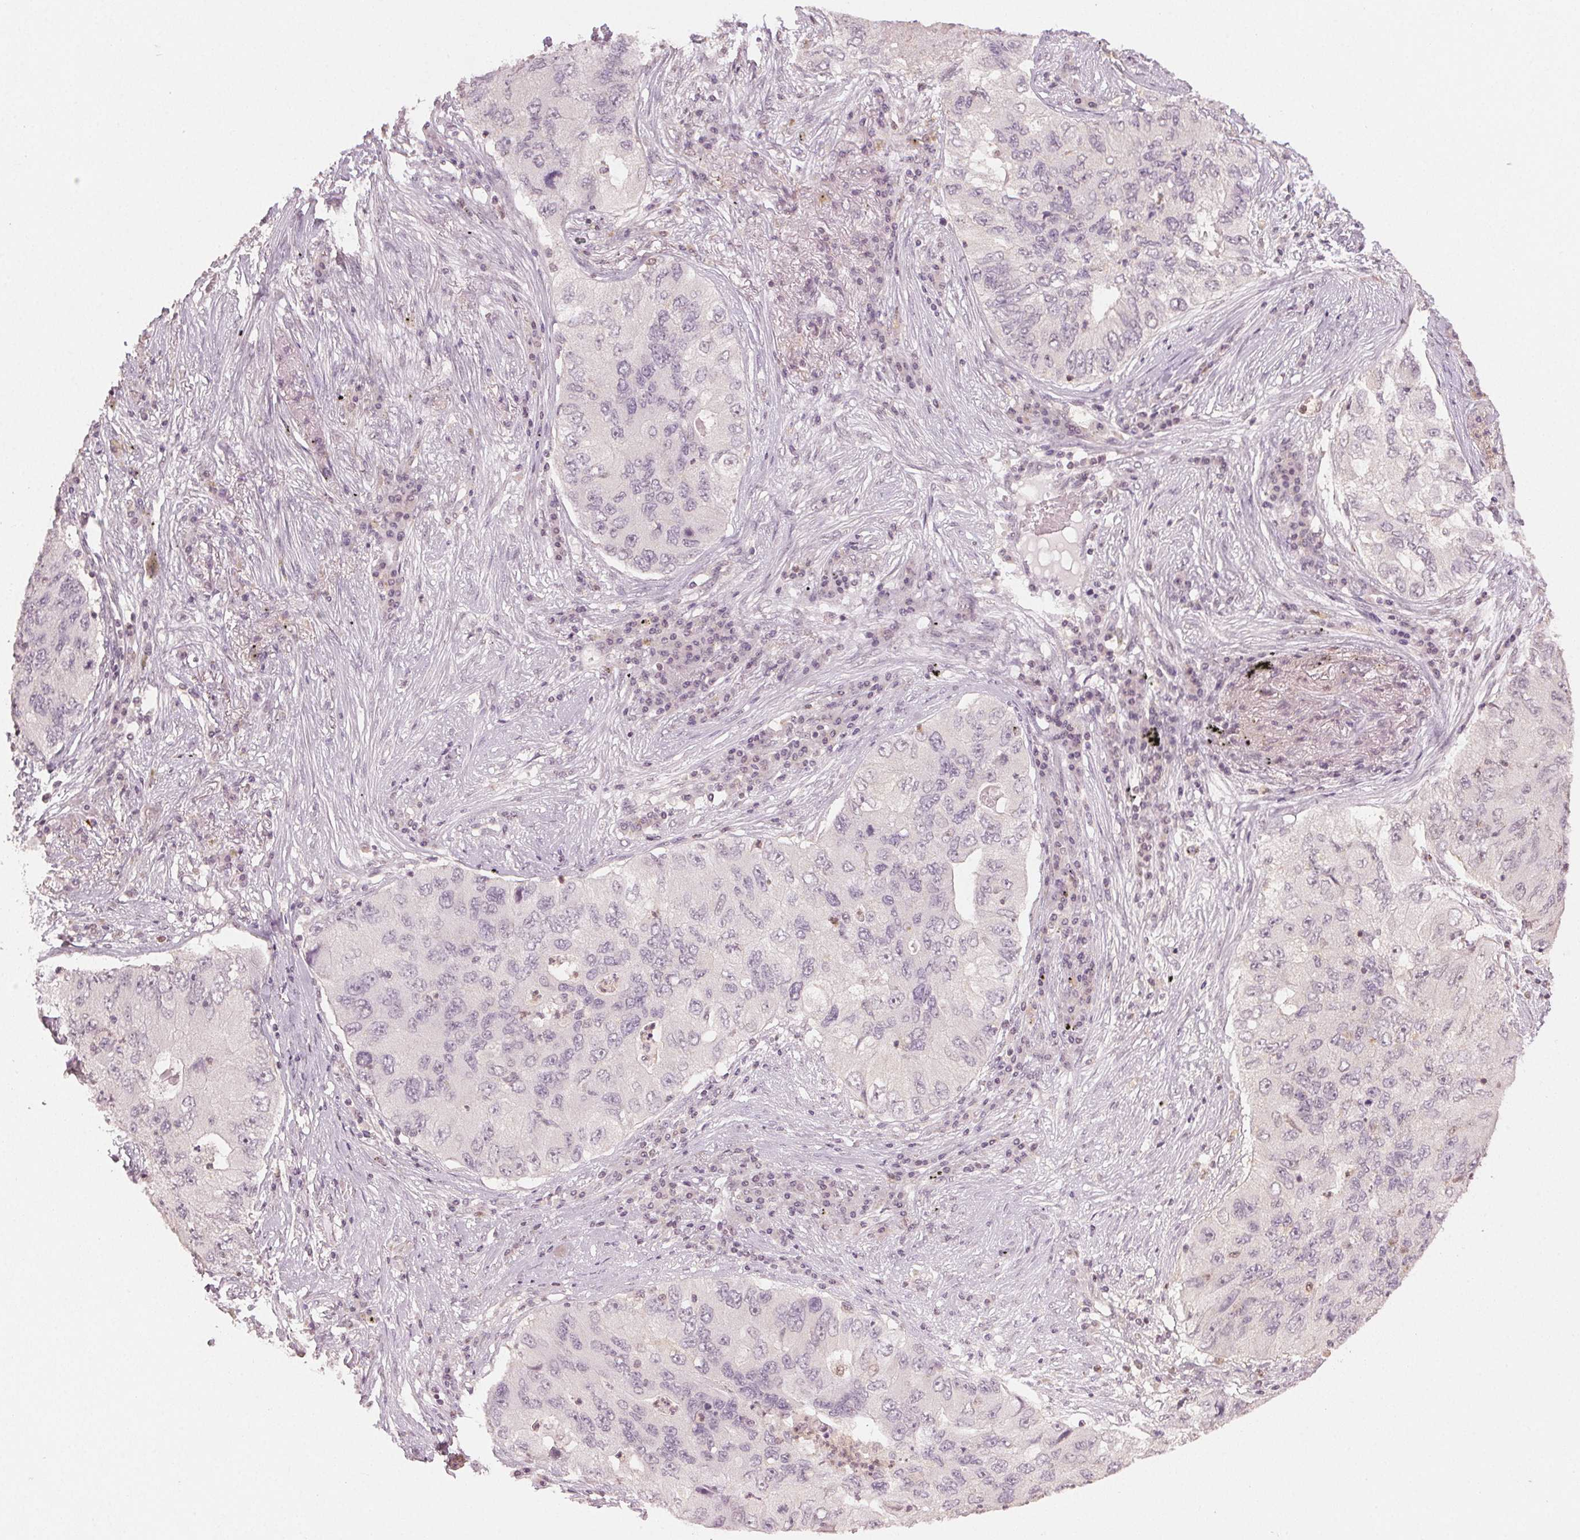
{"staining": {"intensity": "negative", "quantity": "none", "location": "none"}, "tissue": "lung cancer", "cell_type": "Tumor cells", "image_type": "cancer", "snomed": [{"axis": "morphology", "description": "Adenocarcinoma, NOS"}, {"axis": "morphology", "description": "Adenocarcinoma, metastatic, NOS"}, {"axis": "topography", "description": "Lymph node"}, {"axis": "topography", "description": "Lung"}], "caption": "DAB (3,3'-diaminobenzidine) immunohistochemical staining of metastatic adenocarcinoma (lung) demonstrates no significant expression in tumor cells.", "gene": "MAPK14", "patient": {"sex": "female", "age": 54}}